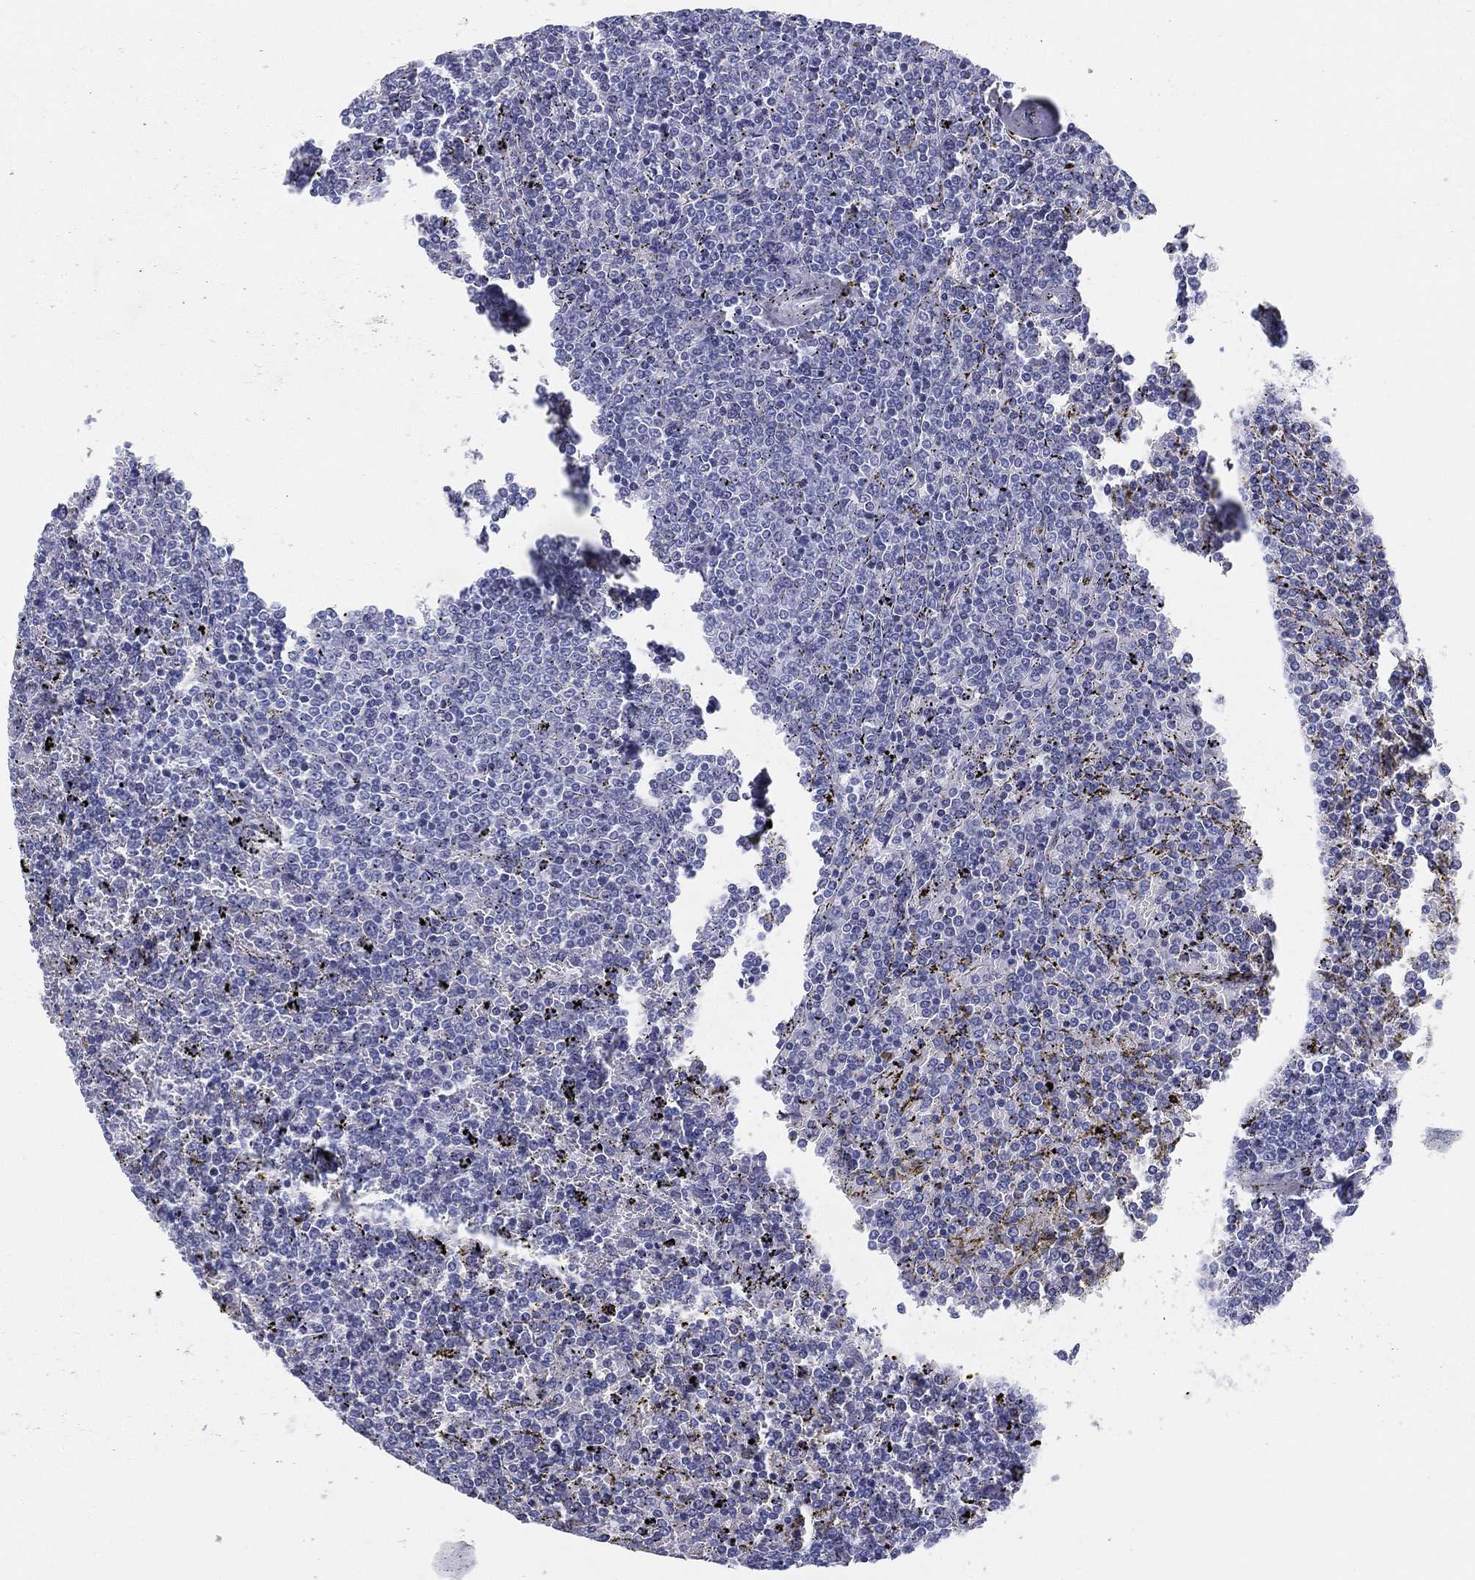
{"staining": {"intensity": "negative", "quantity": "none", "location": "none"}, "tissue": "lymphoma", "cell_type": "Tumor cells", "image_type": "cancer", "snomed": [{"axis": "morphology", "description": "Malignant lymphoma, non-Hodgkin's type, Low grade"}, {"axis": "topography", "description": "Spleen"}], "caption": "This is a photomicrograph of immunohistochemistry staining of malignant lymphoma, non-Hodgkin's type (low-grade), which shows no expression in tumor cells.", "gene": "TMEM252", "patient": {"sex": "female", "age": 77}}